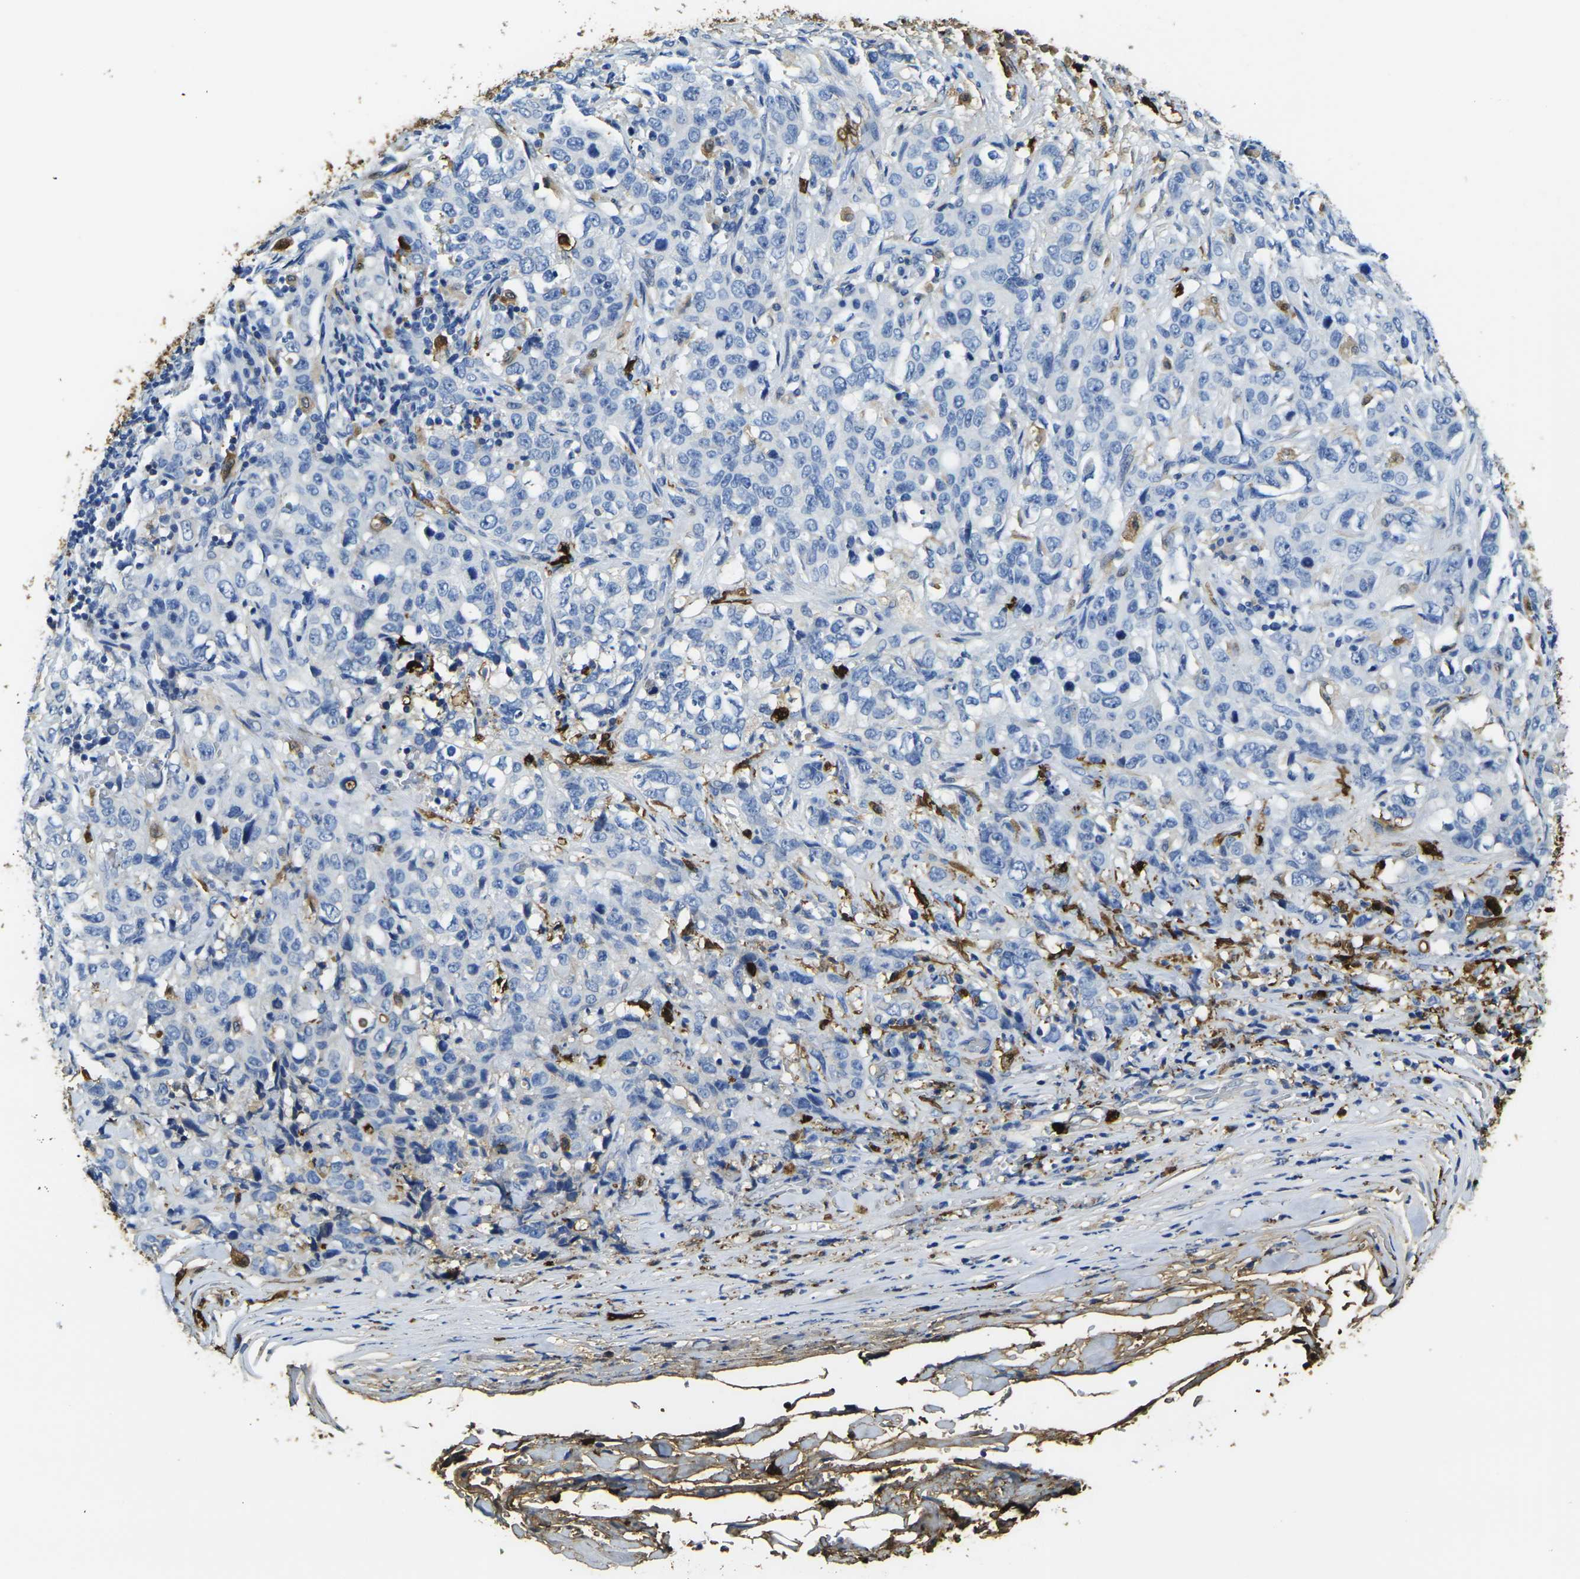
{"staining": {"intensity": "negative", "quantity": "none", "location": "none"}, "tissue": "stomach cancer", "cell_type": "Tumor cells", "image_type": "cancer", "snomed": [{"axis": "morphology", "description": "Adenocarcinoma, NOS"}, {"axis": "topography", "description": "Stomach"}], "caption": "There is no significant expression in tumor cells of stomach adenocarcinoma.", "gene": "S100A9", "patient": {"sex": "male", "age": 48}}